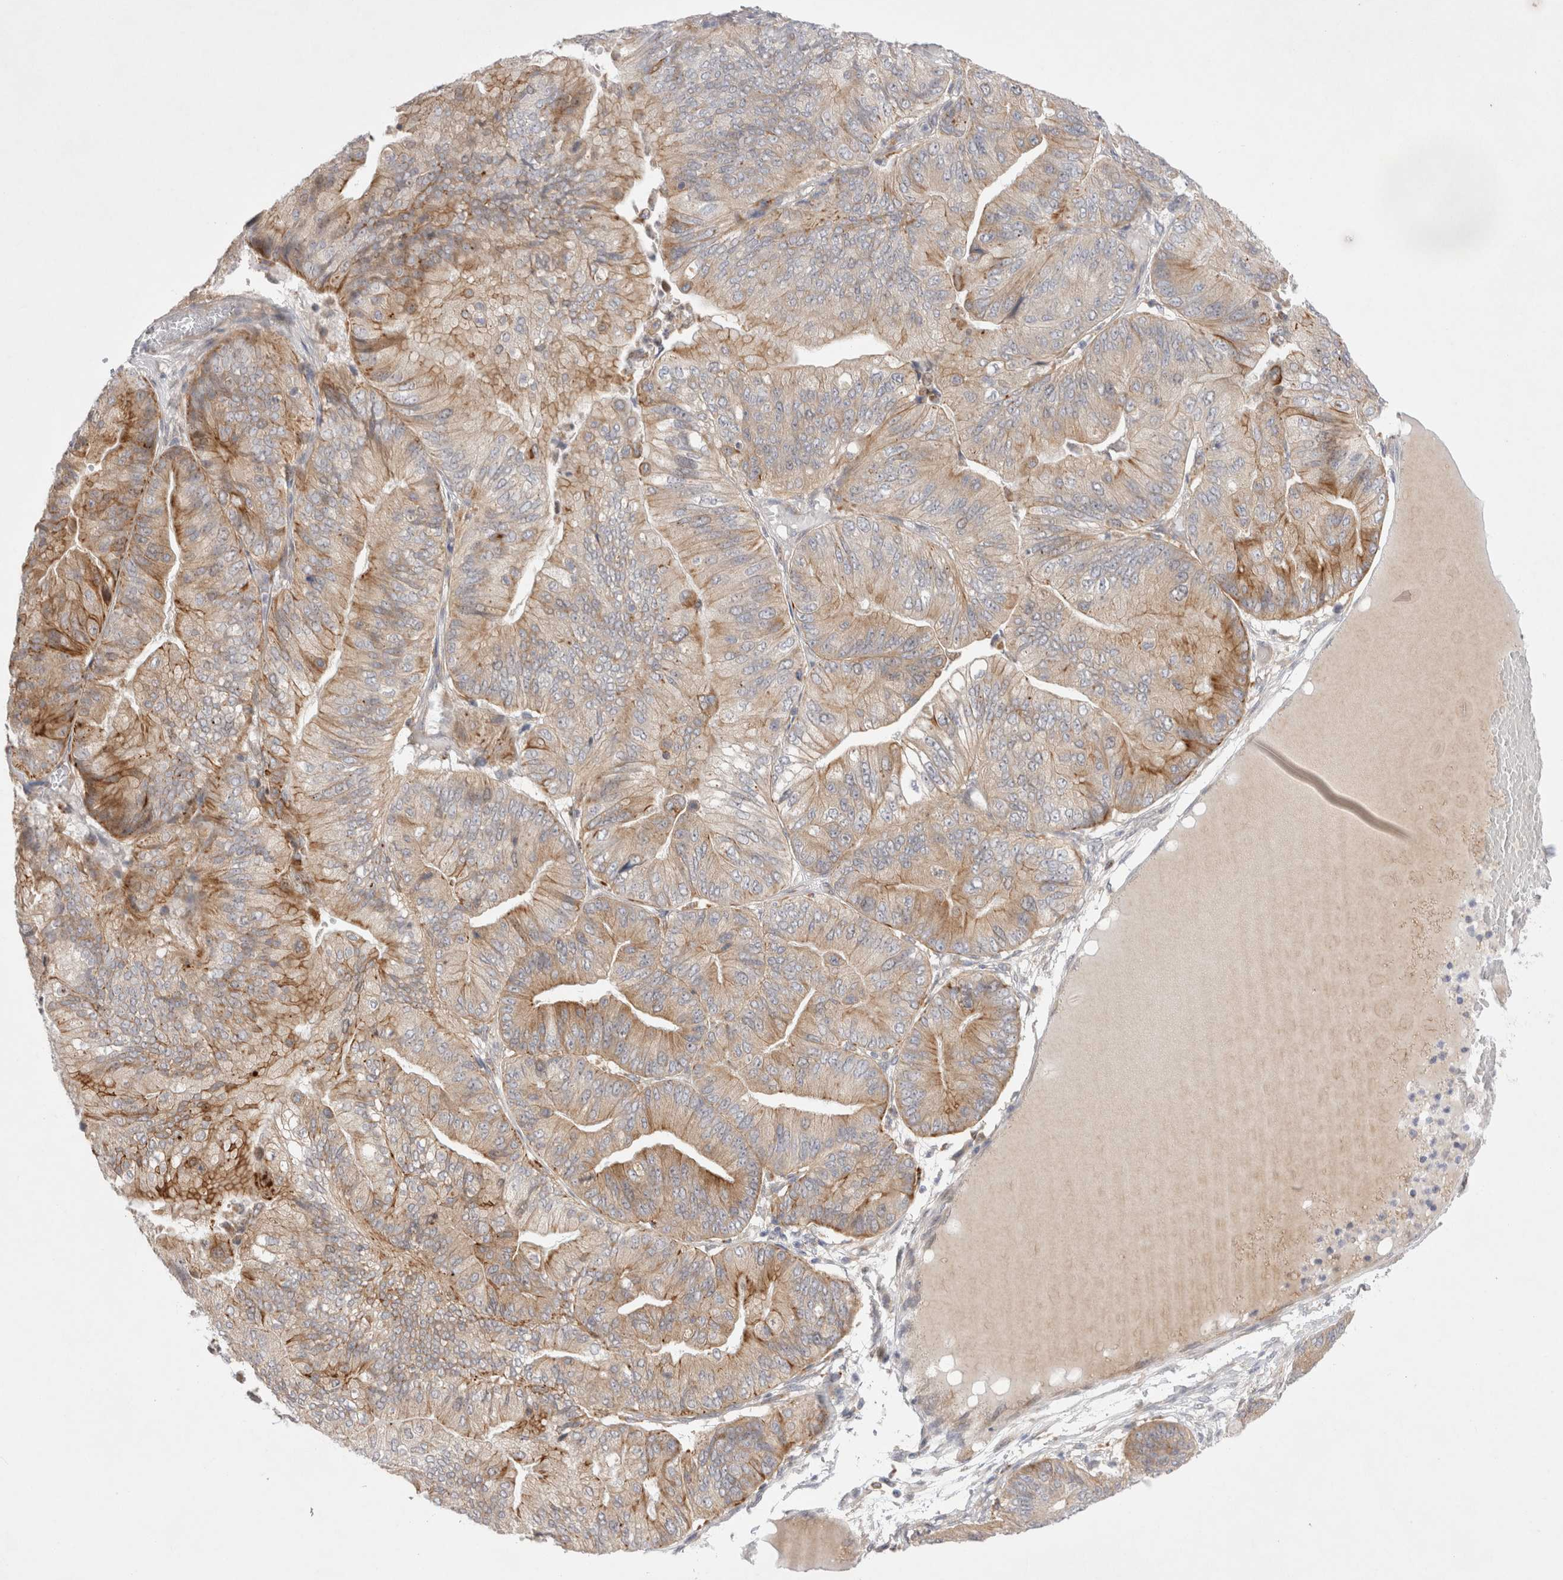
{"staining": {"intensity": "moderate", "quantity": "25%-75%", "location": "cytoplasmic/membranous"}, "tissue": "ovarian cancer", "cell_type": "Tumor cells", "image_type": "cancer", "snomed": [{"axis": "morphology", "description": "Cystadenocarcinoma, mucinous, NOS"}, {"axis": "topography", "description": "Ovary"}], "caption": "A brown stain labels moderate cytoplasmic/membranous staining of a protein in ovarian cancer (mucinous cystadenocarcinoma) tumor cells.", "gene": "NPC1", "patient": {"sex": "female", "age": 61}}